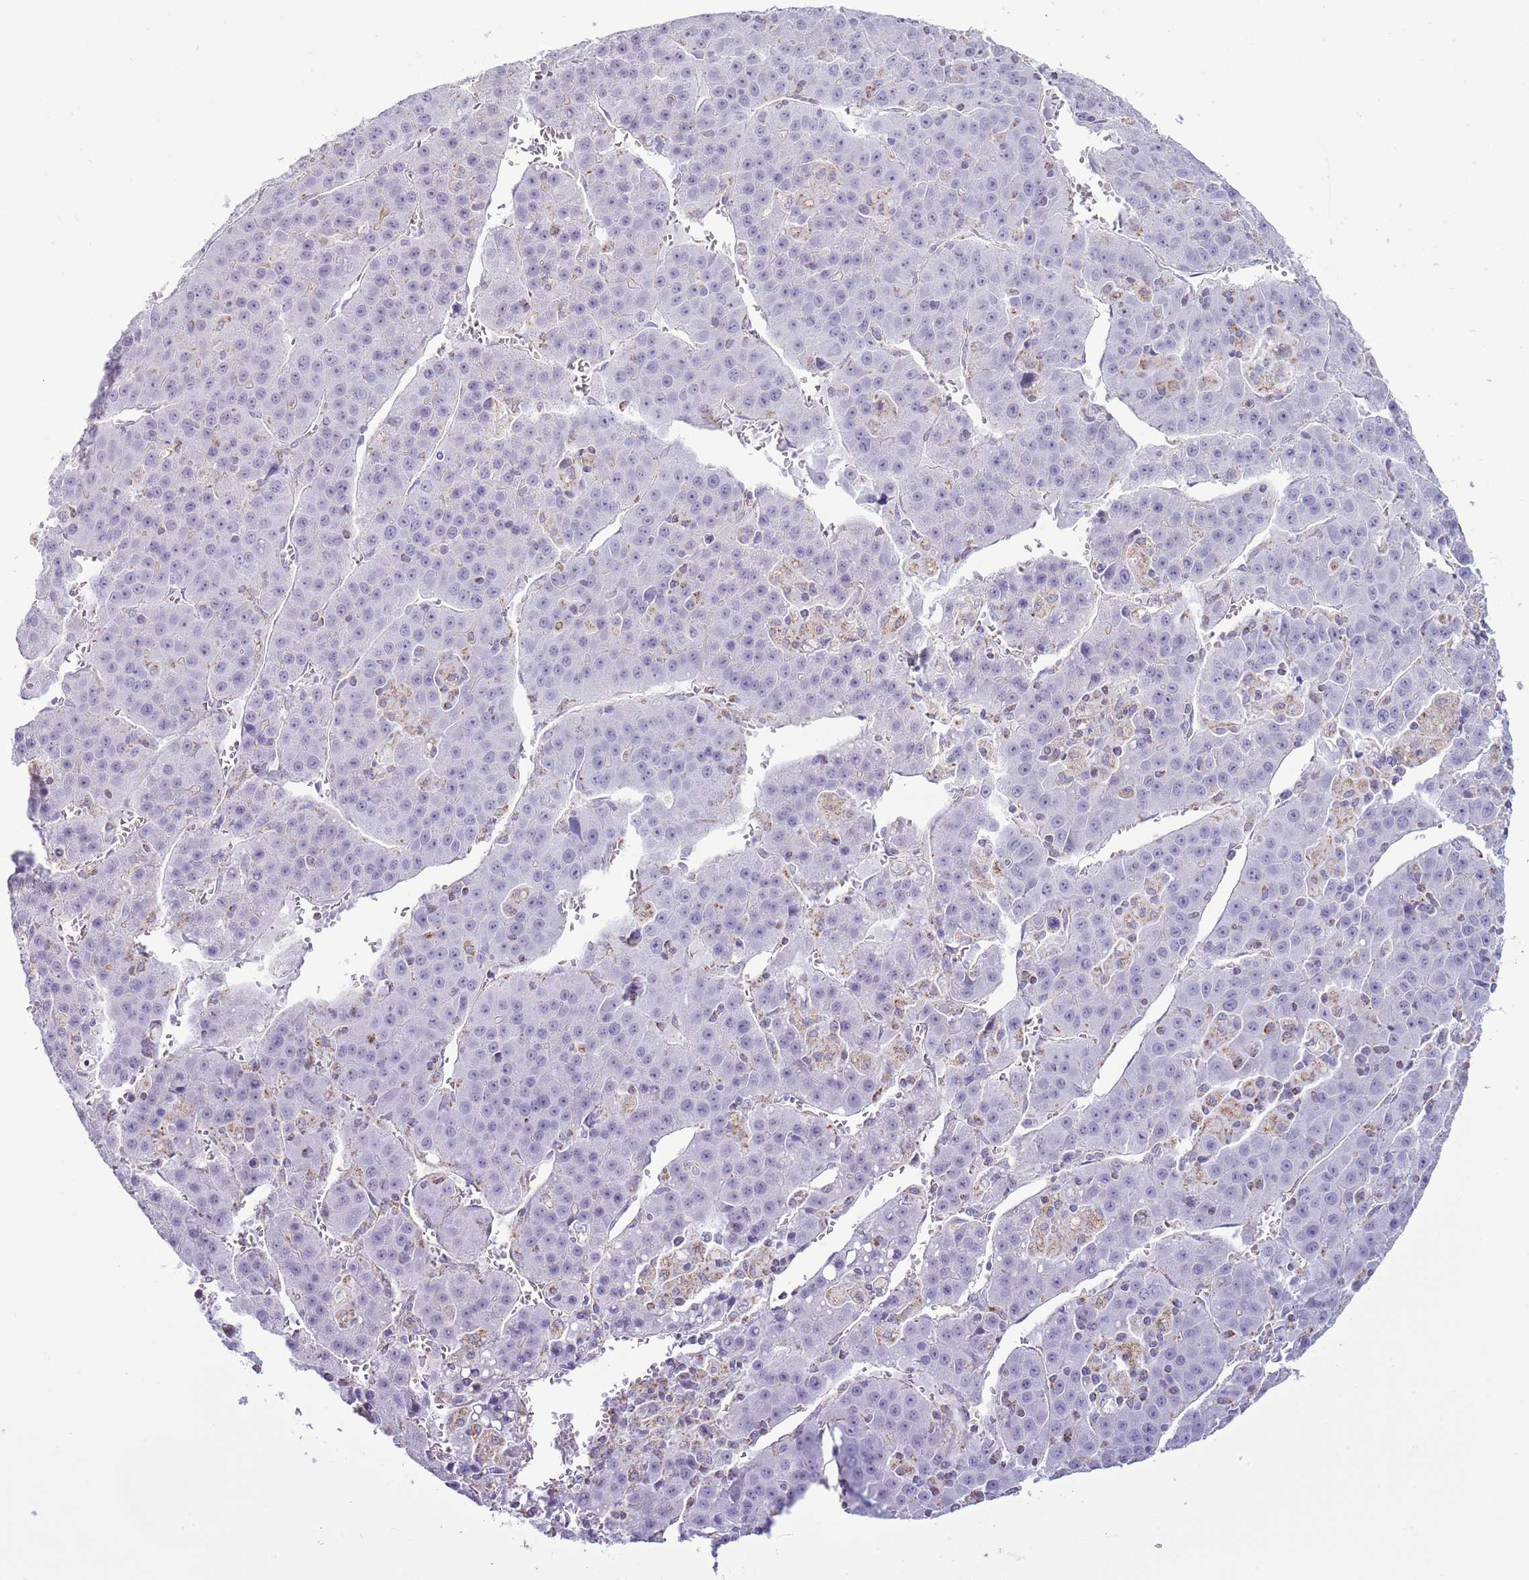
{"staining": {"intensity": "negative", "quantity": "none", "location": "none"}, "tissue": "liver cancer", "cell_type": "Tumor cells", "image_type": "cancer", "snomed": [{"axis": "morphology", "description": "Carcinoma, Hepatocellular, NOS"}, {"axis": "topography", "description": "Liver"}], "caption": "The histopathology image displays no staining of tumor cells in liver hepatocellular carcinoma. (Stains: DAB (3,3'-diaminobenzidine) immunohistochemistry (IHC) with hematoxylin counter stain, Microscopy: brightfield microscopy at high magnification).", "gene": "SLC23A1", "patient": {"sex": "female", "age": 53}}